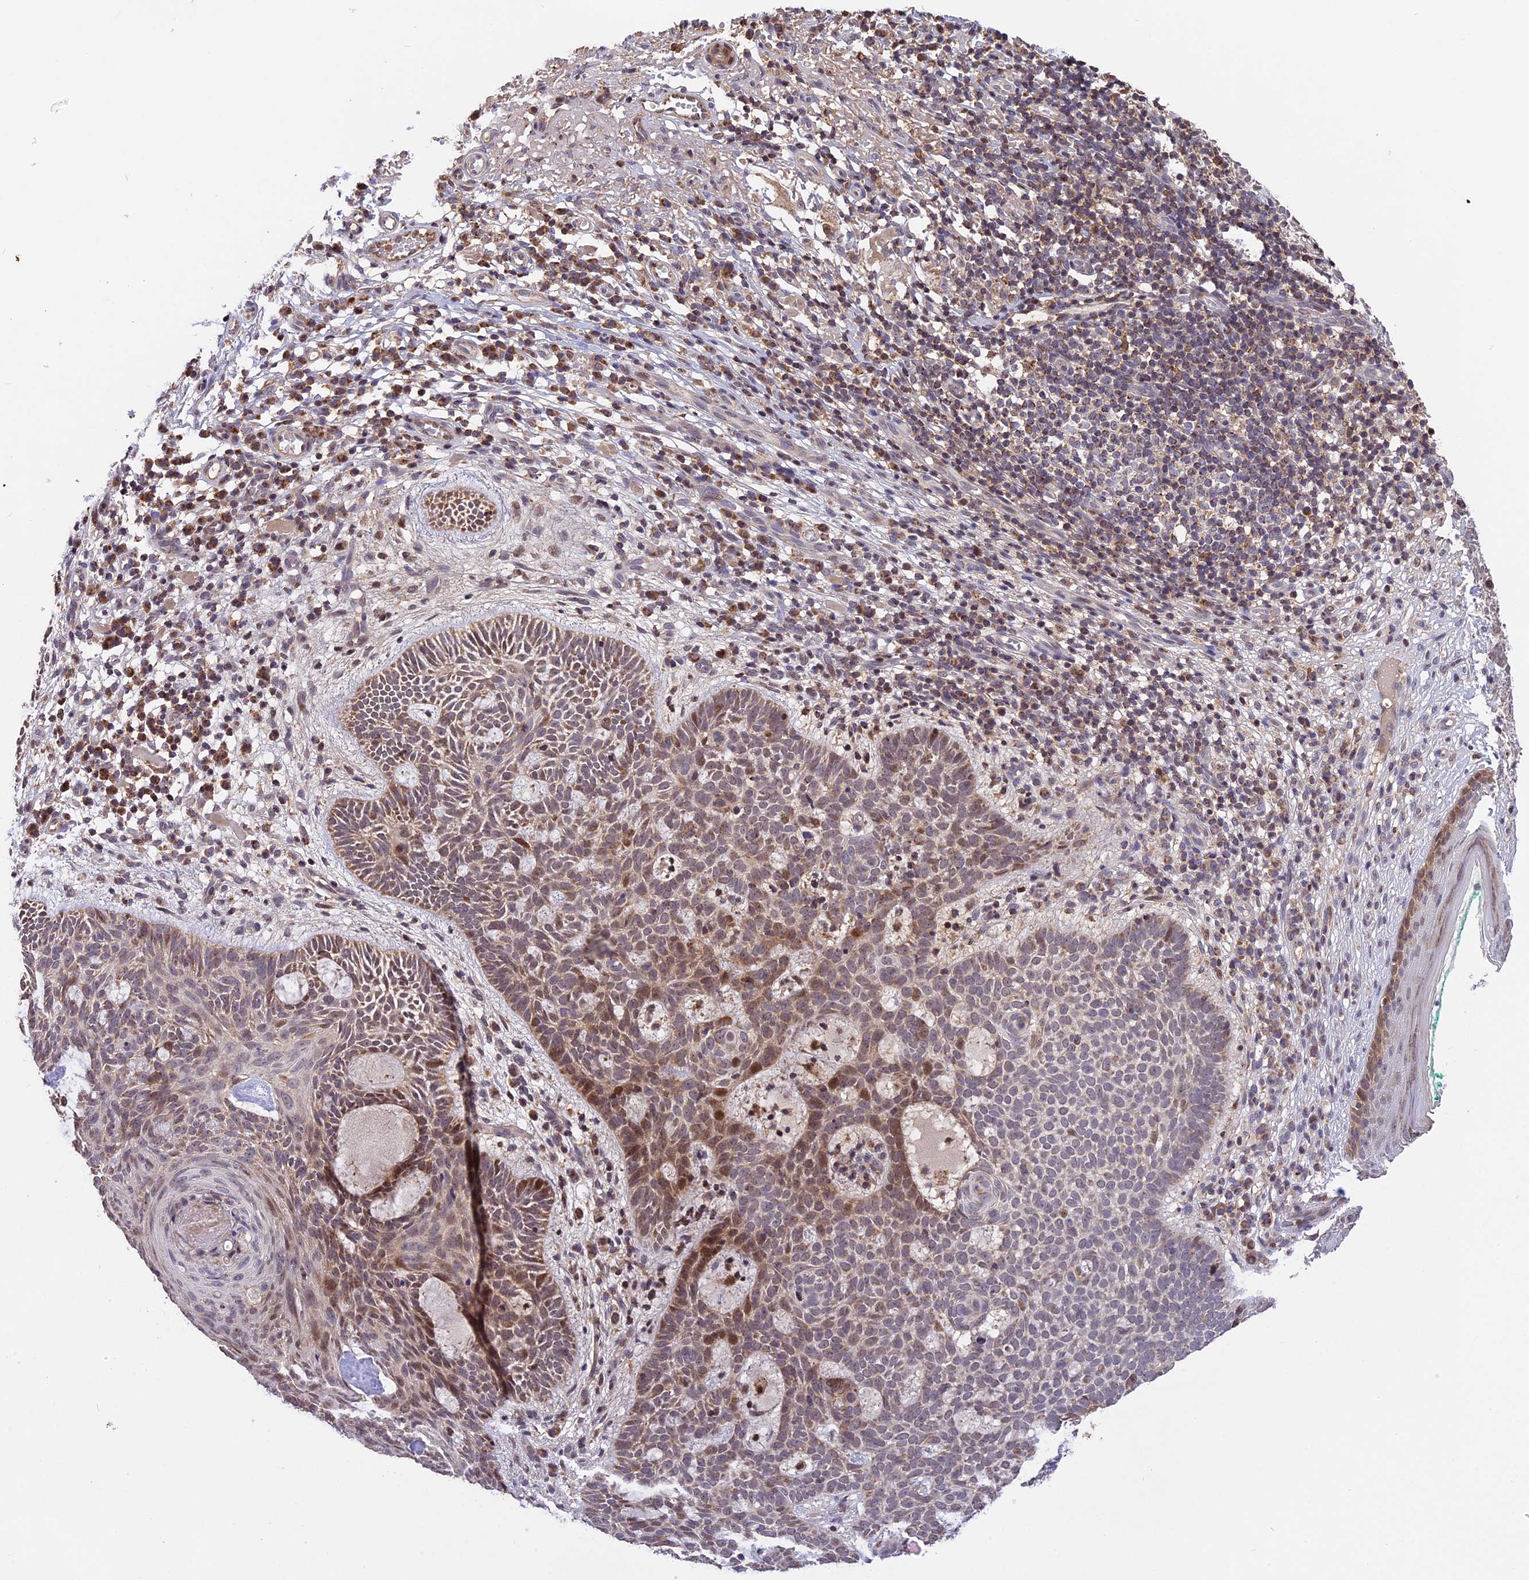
{"staining": {"intensity": "moderate", "quantity": "25%-75%", "location": "cytoplasmic/membranous,nuclear"}, "tissue": "skin cancer", "cell_type": "Tumor cells", "image_type": "cancer", "snomed": [{"axis": "morphology", "description": "Basal cell carcinoma"}, {"axis": "topography", "description": "Skin"}], "caption": "Skin basal cell carcinoma tissue exhibits moderate cytoplasmic/membranous and nuclear positivity in approximately 25%-75% of tumor cells", "gene": "RERGL", "patient": {"sex": "male", "age": 85}}